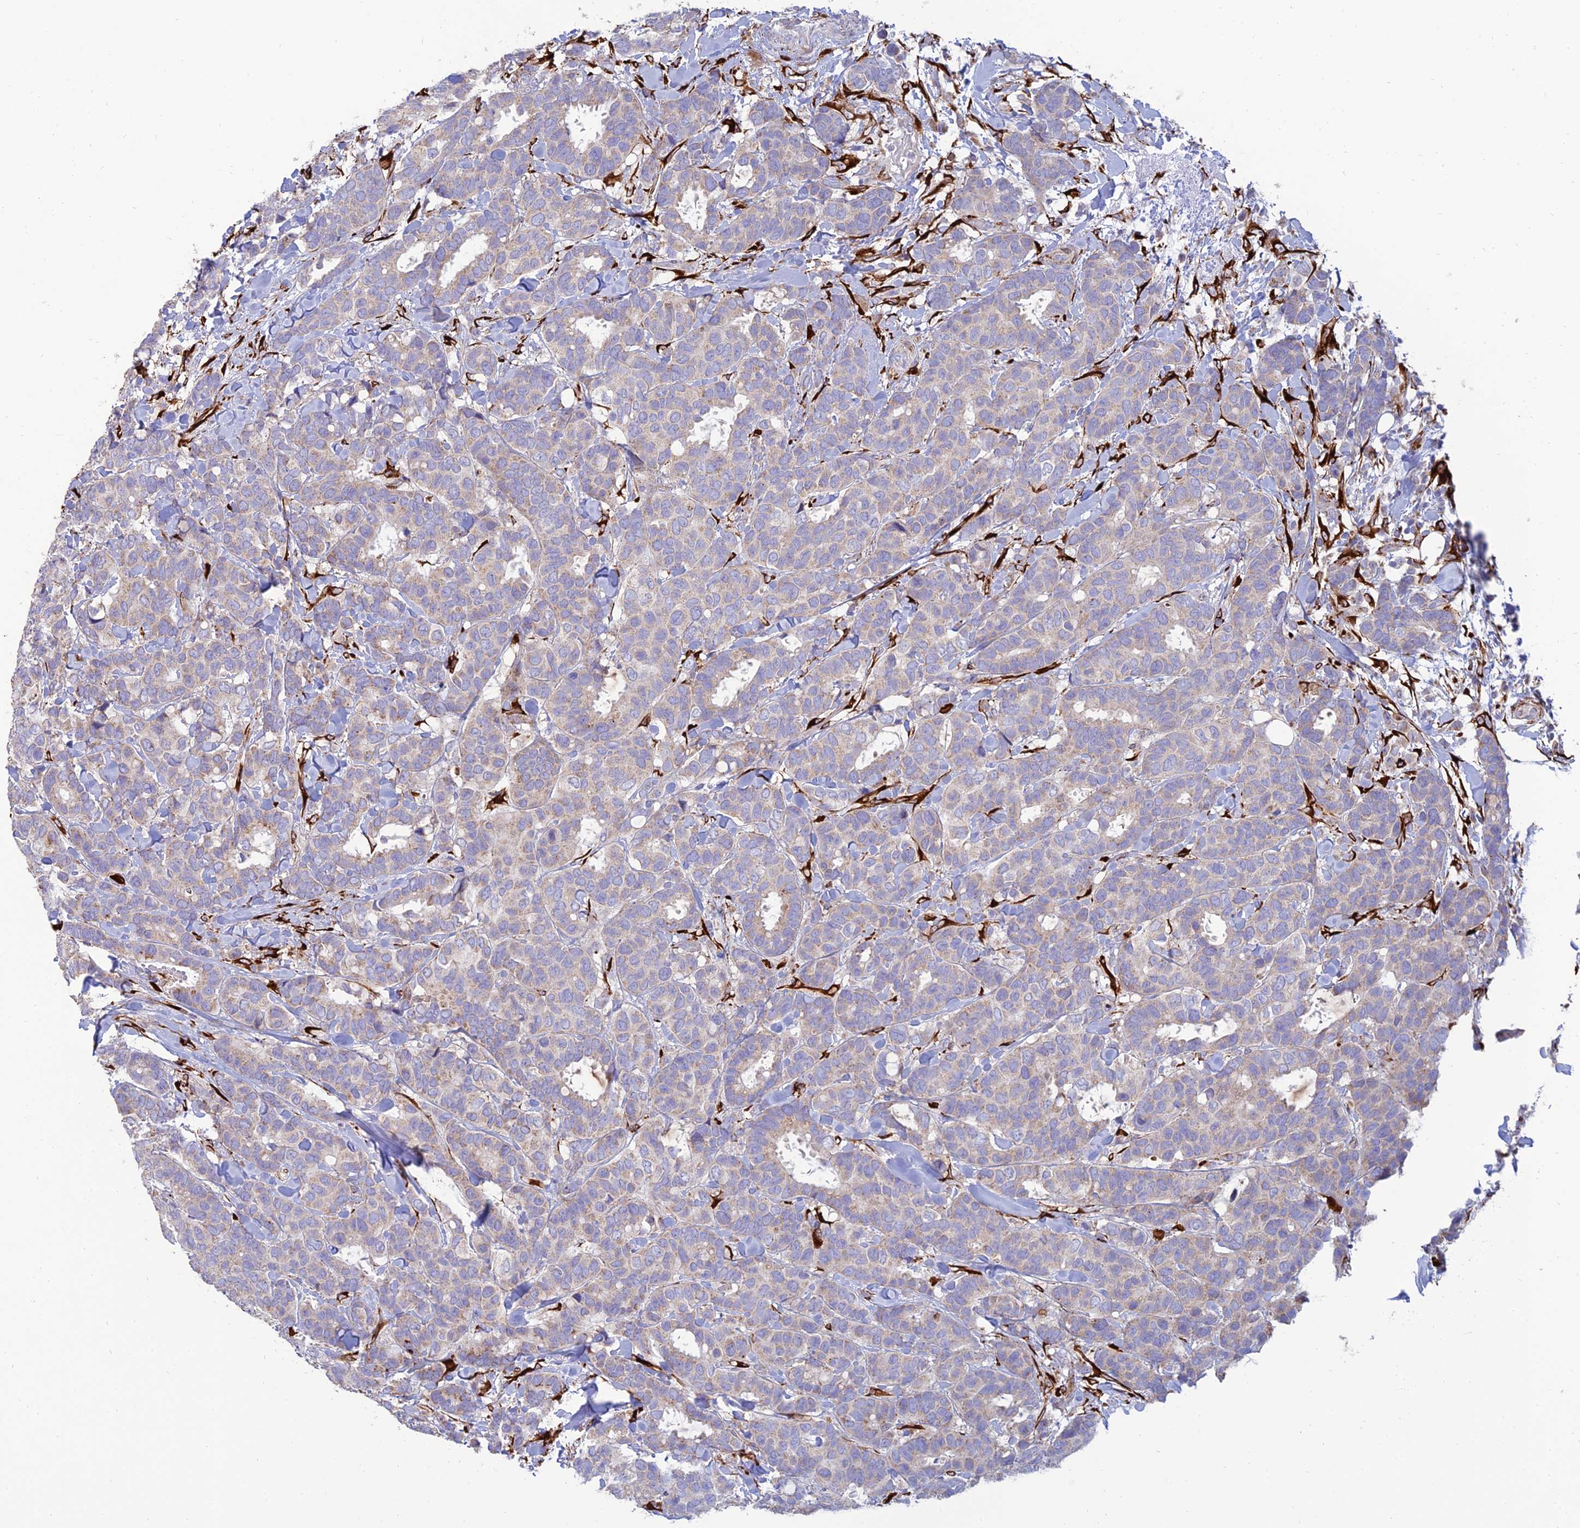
{"staining": {"intensity": "negative", "quantity": "none", "location": "none"}, "tissue": "breast cancer", "cell_type": "Tumor cells", "image_type": "cancer", "snomed": [{"axis": "morphology", "description": "Normal tissue, NOS"}, {"axis": "morphology", "description": "Duct carcinoma"}, {"axis": "topography", "description": "Breast"}], "caption": "Immunohistochemistry micrograph of neoplastic tissue: breast infiltrating ductal carcinoma stained with DAB (3,3'-diaminobenzidine) shows no significant protein staining in tumor cells.", "gene": "RCN3", "patient": {"sex": "female", "age": 87}}